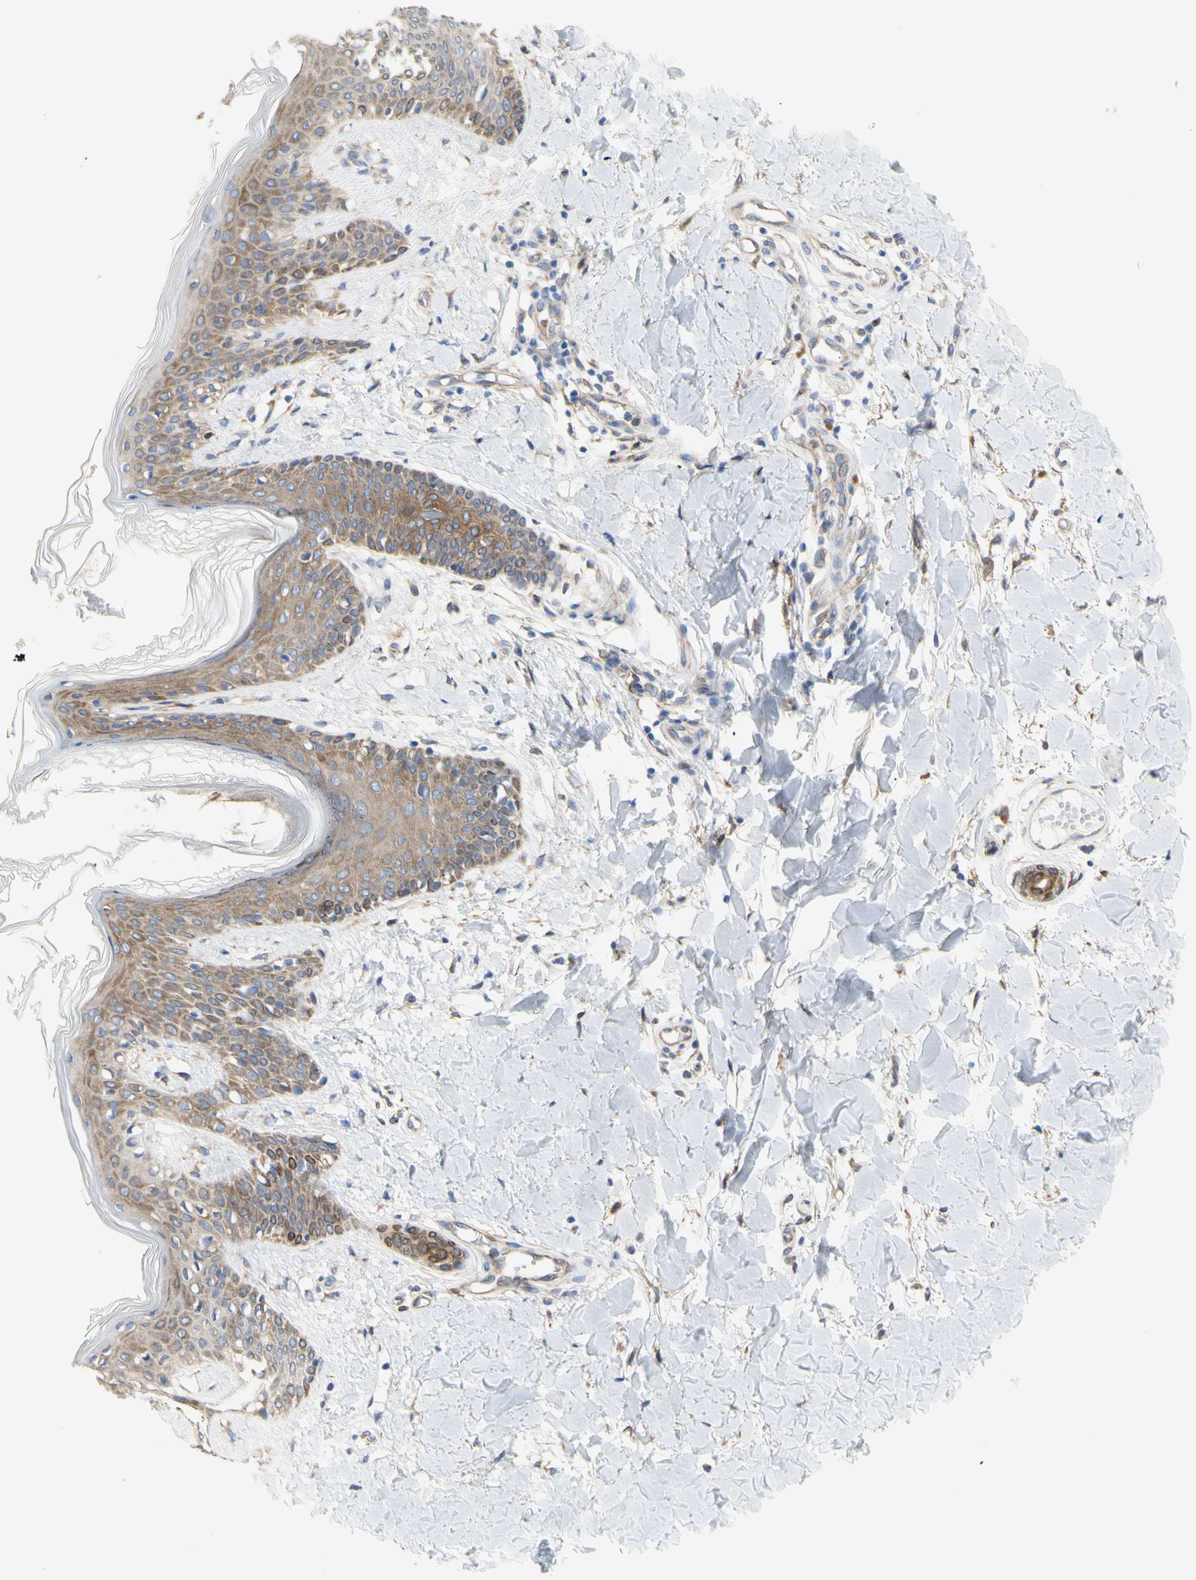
{"staining": {"intensity": "negative", "quantity": "none", "location": "none"}, "tissue": "skin", "cell_type": "Fibroblasts", "image_type": "normal", "snomed": [{"axis": "morphology", "description": "Normal tissue, NOS"}, {"axis": "topography", "description": "Skin"}], "caption": "Micrograph shows no significant protein staining in fibroblasts of unremarkable skin.", "gene": "ERLIN1", "patient": {"sex": "male", "age": 16}}